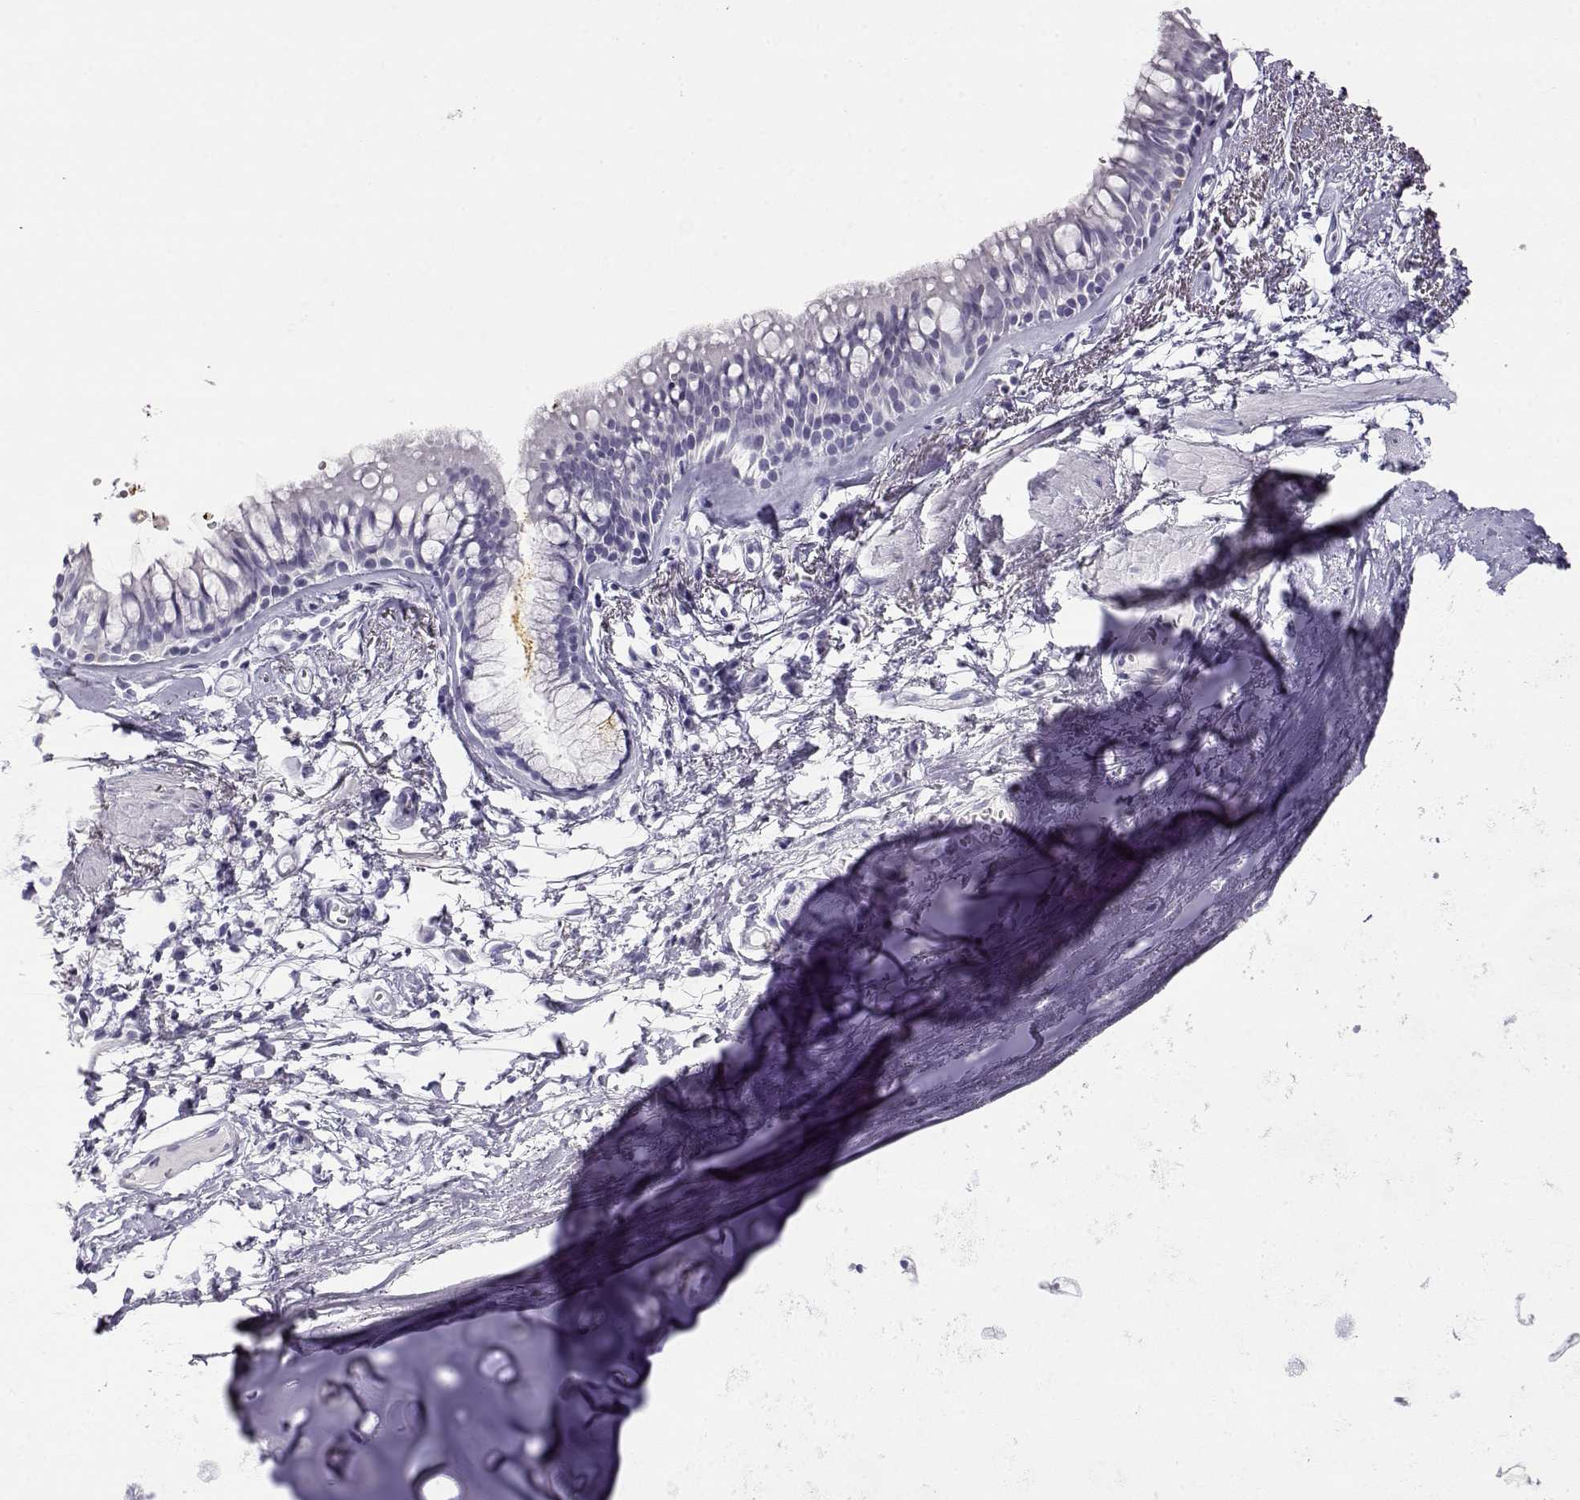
{"staining": {"intensity": "negative", "quantity": "none", "location": "none"}, "tissue": "bronchus", "cell_type": "Respiratory epithelial cells", "image_type": "normal", "snomed": [{"axis": "morphology", "description": "Normal tissue, NOS"}, {"axis": "morphology", "description": "Squamous cell carcinoma, NOS"}, {"axis": "topography", "description": "Cartilage tissue"}, {"axis": "topography", "description": "Bronchus"}], "caption": "DAB immunohistochemical staining of normal human bronchus demonstrates no significant expression in respiratory epithelial cells. Nuclei are stained in blue.", "gene": "RHOXF2B", "patient": {"sex": "male", "age": 72}}